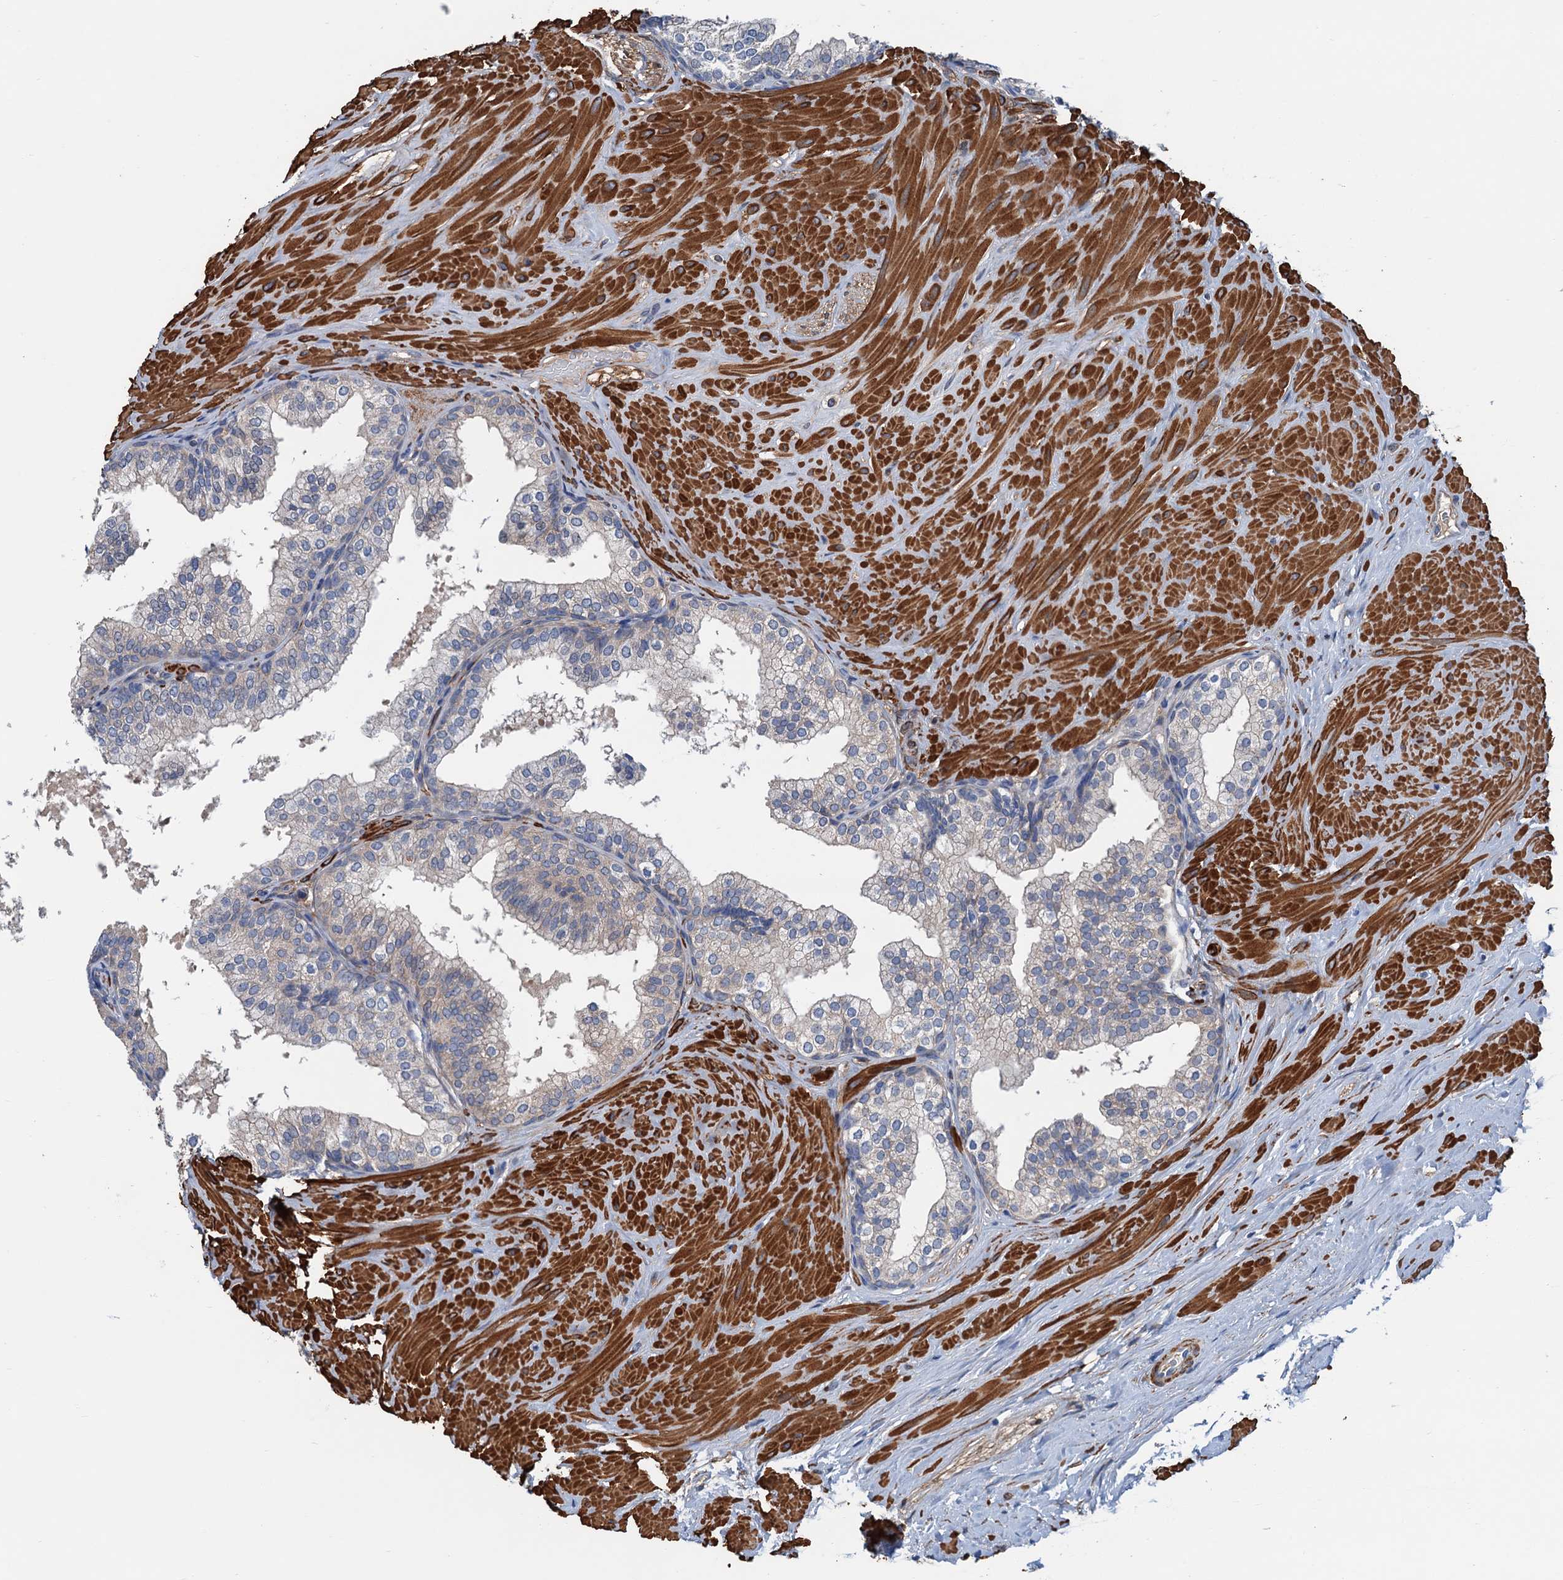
{"staining": {"intensity": "negative", "quantity": "none", "location": "none"}, "tissue": "prostate", "cell_type": "Glandular cells", "image_type": "normal", "snomed": [{"axis": "morphology", "description": "Normal tissue, NOS"}, {"axis": "topography", "description": "Prostate"}], "caption": "Immunohistochemical staining of benign prostate shows no significant positivity in glandular cells.", "gene": "CSTPP1", "patient": {"sex": "male", "age": 60}}